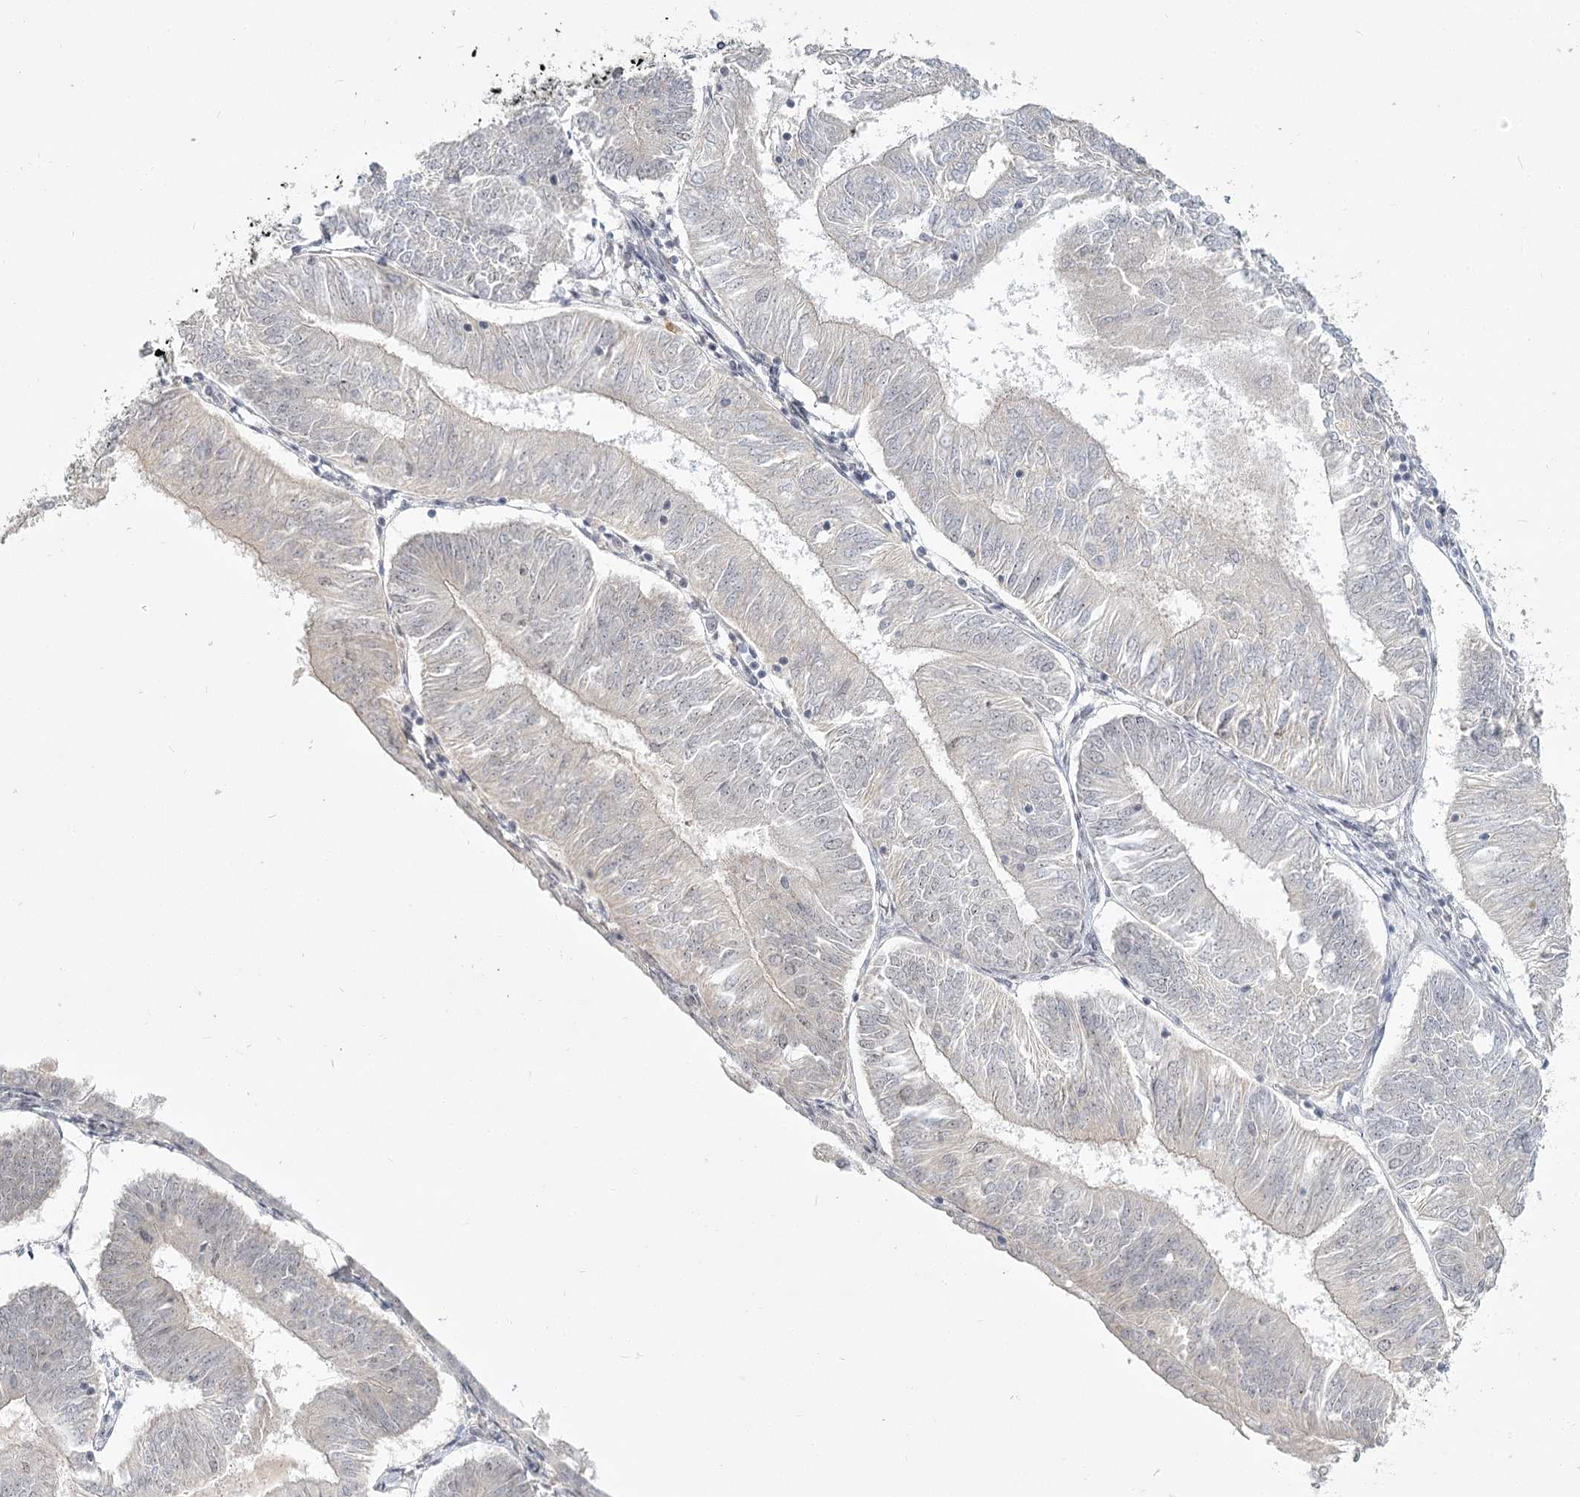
{"staining": {"intensity": "negative", "quantity": "none", "location": "none"}, "tissue": "endometrial cancer", "cell_type": "Tumor cells", "image_type": "cancer", "snomed": [{"axis": "morphology", "description": "Adenocarcinoma, NOS"}, {"axis": "topography", "description": "Endometrium"}], "caption": "Tumor cells are negative for brown protein staining in adenocarcinoma (endometrial).", "gene": "EXOSC7", "patient": {"sex": "female", "age": 58}}